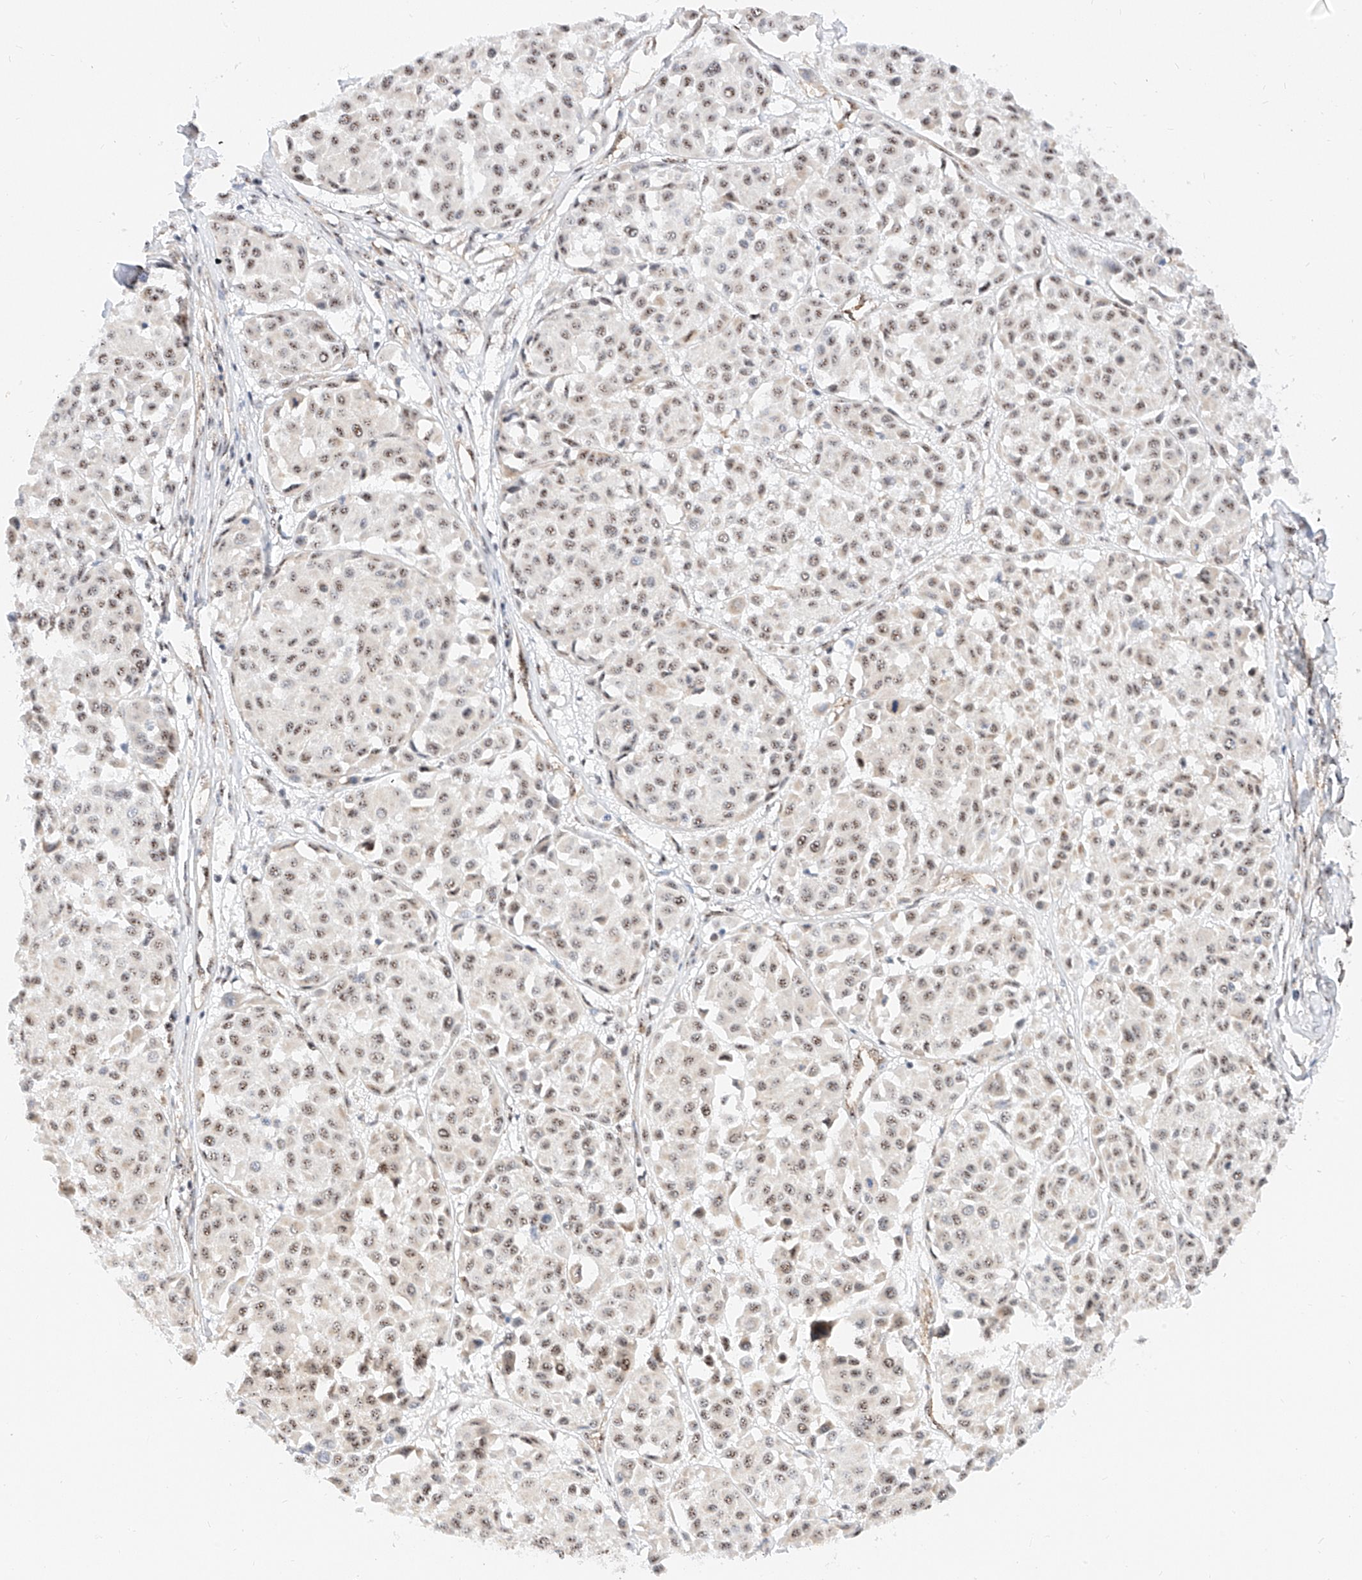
{"staining": {"intensity": "weak", "quantity": "25%-75%", "location": "nuclear"}, "tissue": "melanoma", "cell_type": "Tumor cells", "image_type": "cancer", "snomed": [{"axis": "morphology", "description": "Malignant melanoma, Metastatic site"}, {"axis": "topography", "description": "Soft tissue"}], "caption": "High-power microscopy captured an immunohistochemistry (IHC) micrograph of melanoma, revealing weak nuclear positivity in about 25%-75% of tumor cells.", "gene": "ATXN7L2", "patient": {"sex": "male", "age": 41}}